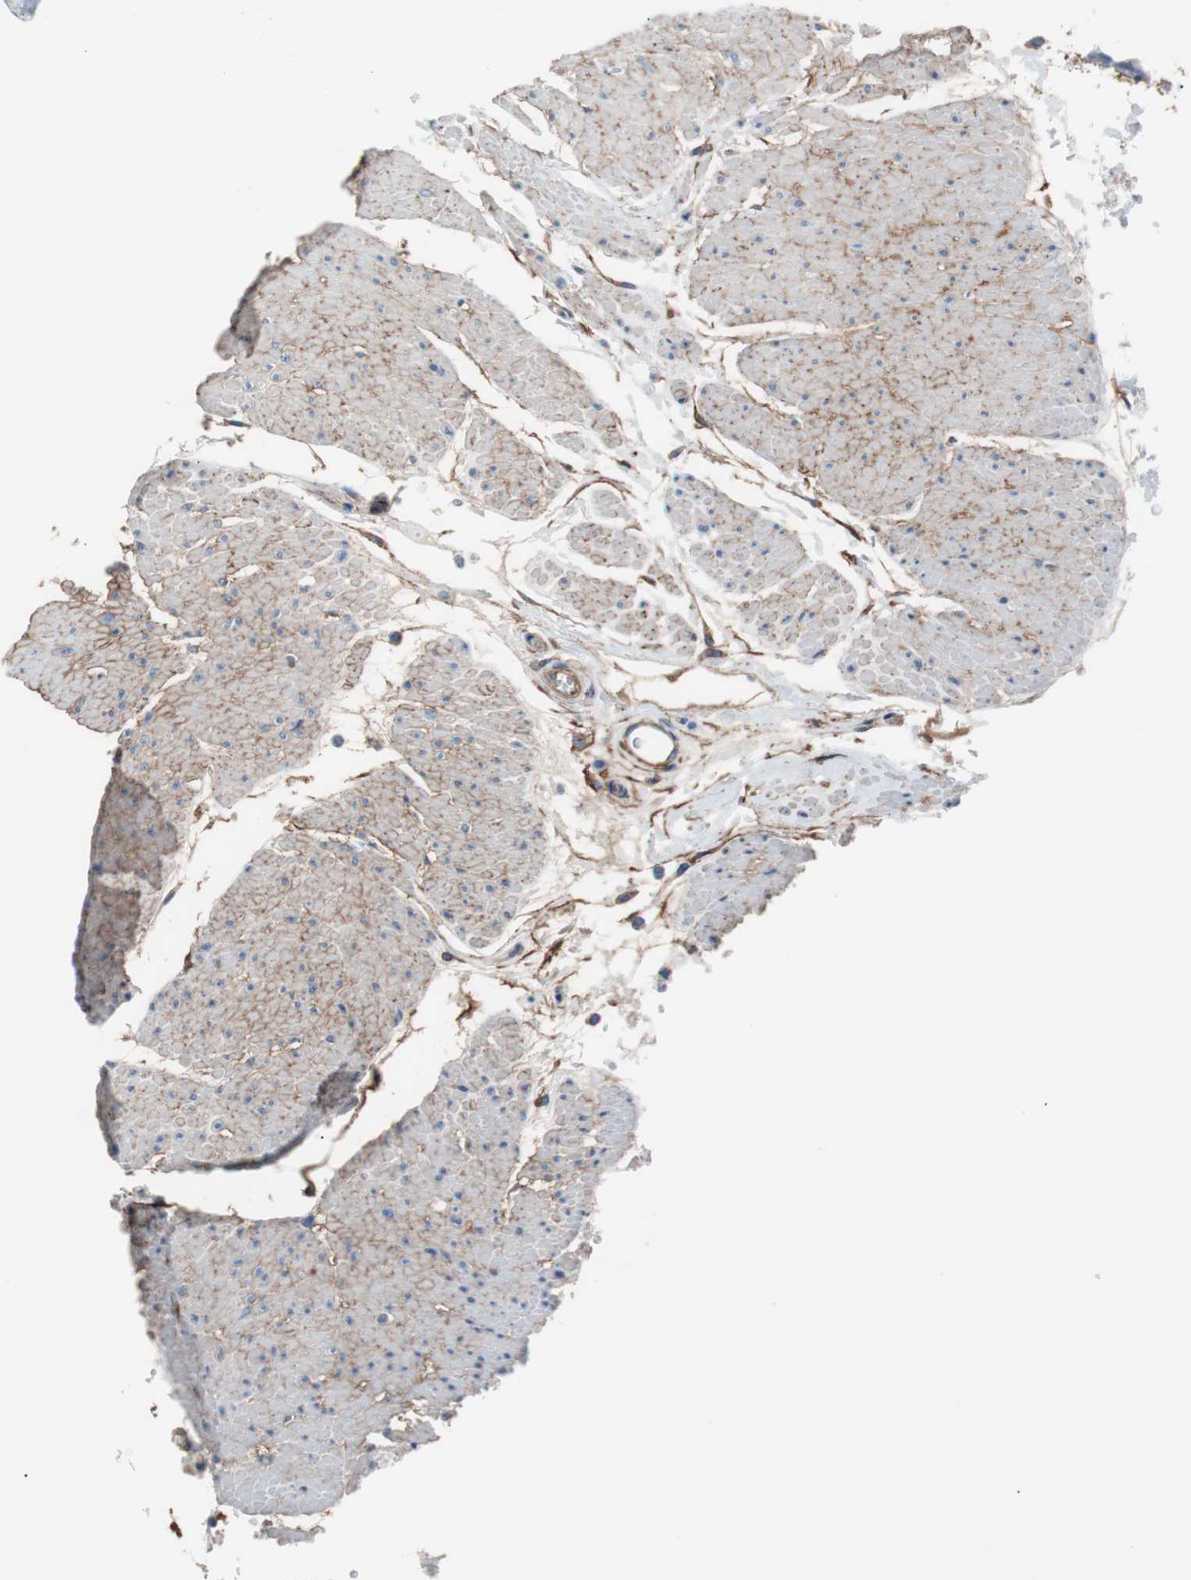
{"staining": {"intensity": "moderate", "quantity": "25%-75%", "location": "cytoplasmic/membranous"}, "tissue": "urinary bladder", "cell_type": "Urothelial cells", "image_type": "normal", "snomed": [{"axis": "morphology", "description": "Normal tissue, NOS"}, {"axis": "topography", "description": "Urinary bladder"}], "caption": "Immunohistochemical staining of normal urinary bladder shows medium levels of moderate cytoplasmic/membranous positivity in about 25%-75% of urothelial cells.", "gene": "CD81", "patient": {"sex": "male", "age": 51}}